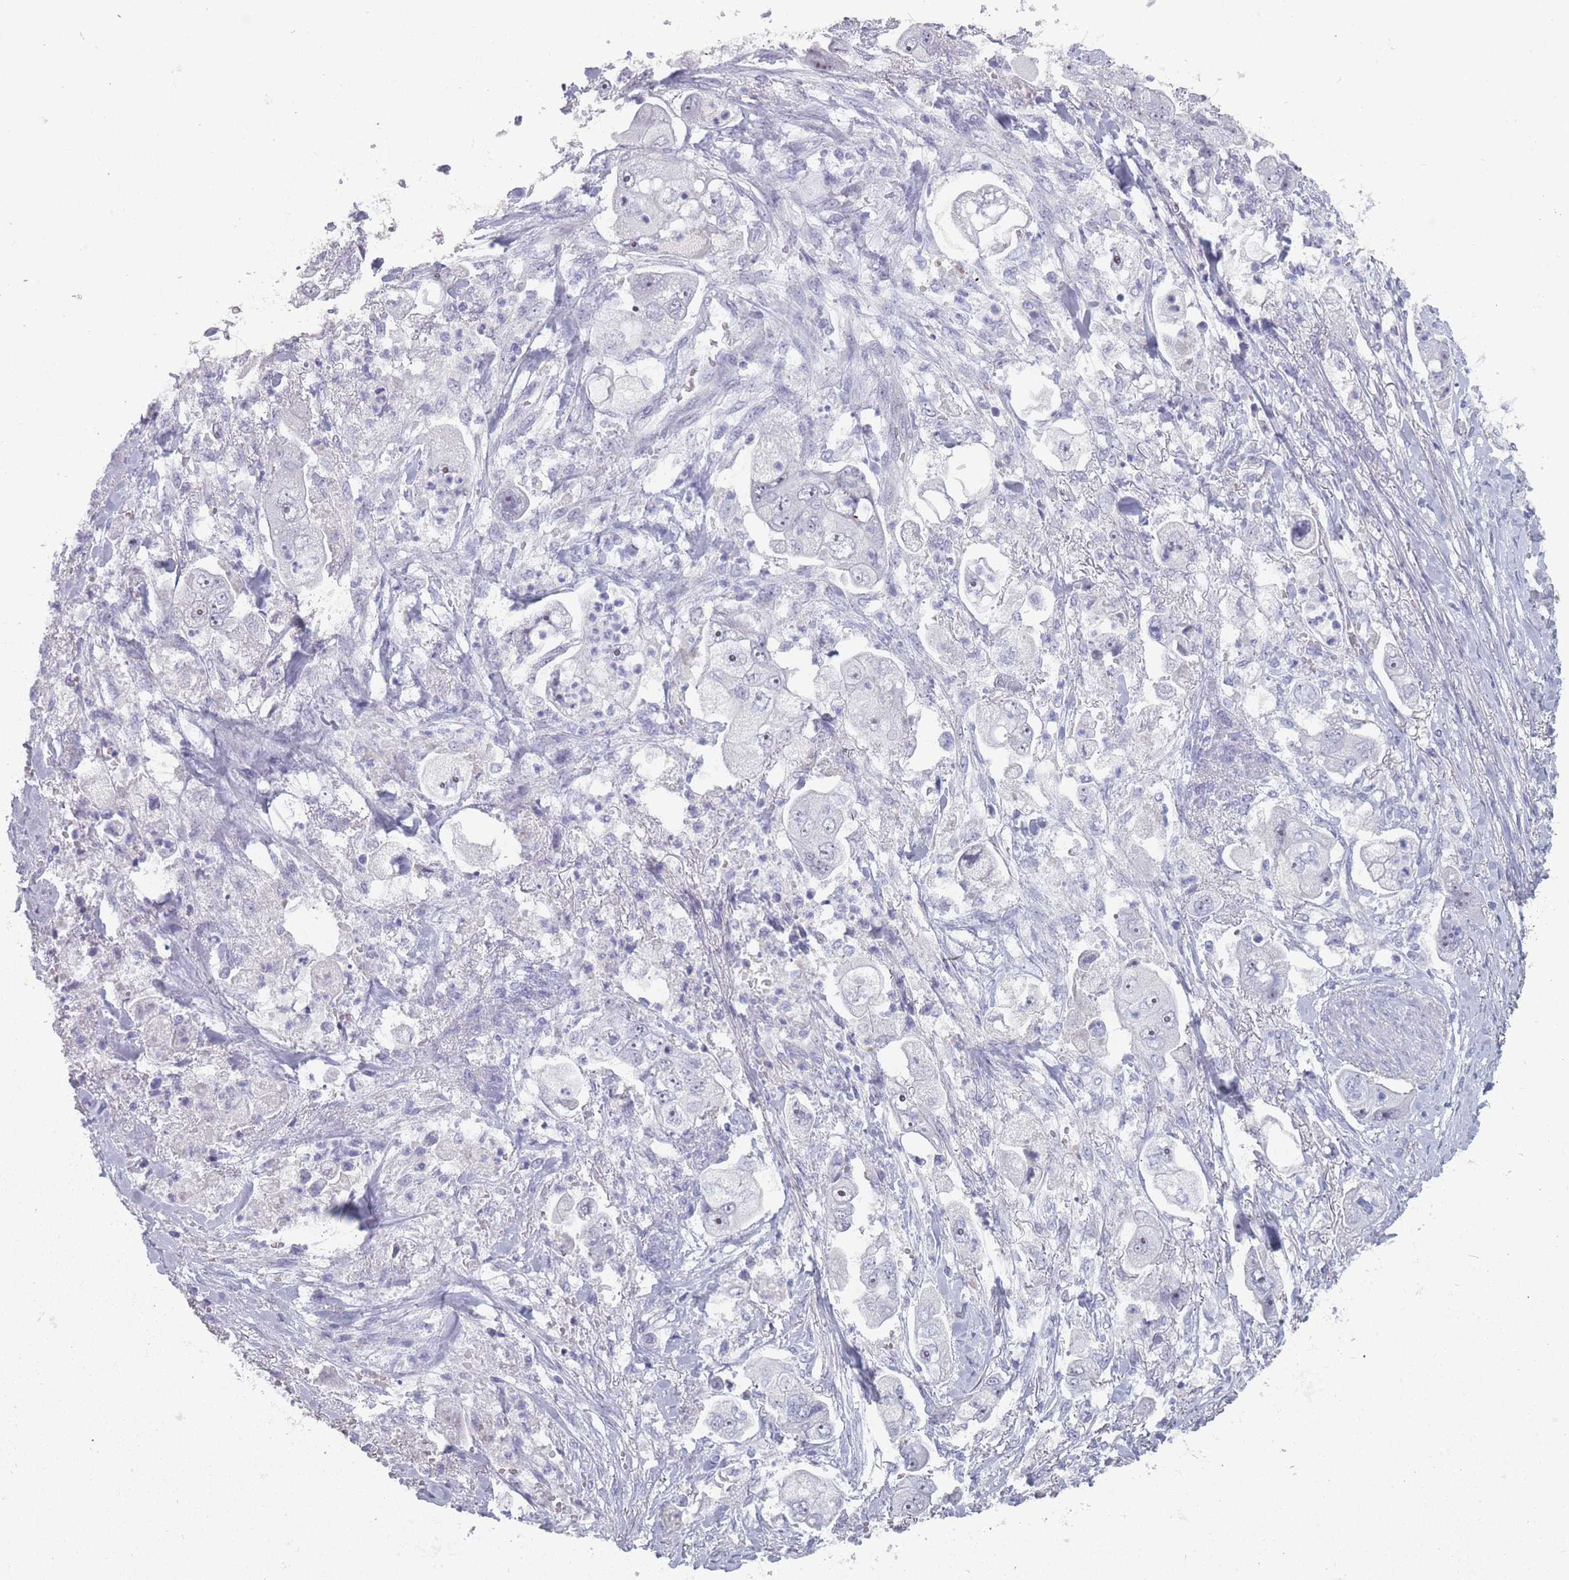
{"staining": {"intensity": "moderate", "quantity": "<25%", "location": "nuclear"}, "tissue": "stomach cancer", "cell_type": "Tumor cells", "image_type": "cancer", "snomed": [{"axis": "morphology", "description": "Adenocarcinoma, NOS"}, {"axis": "topography", "description": "Stomach"}], "caption": "Moderate nuclear positivity for a protein is present in about <25% of tumor cells of stomach adenocarcinoma using immunohistochemistry (IHC).", "gene": "ROS1", "patient": {"sex": "male", "age": 62}}